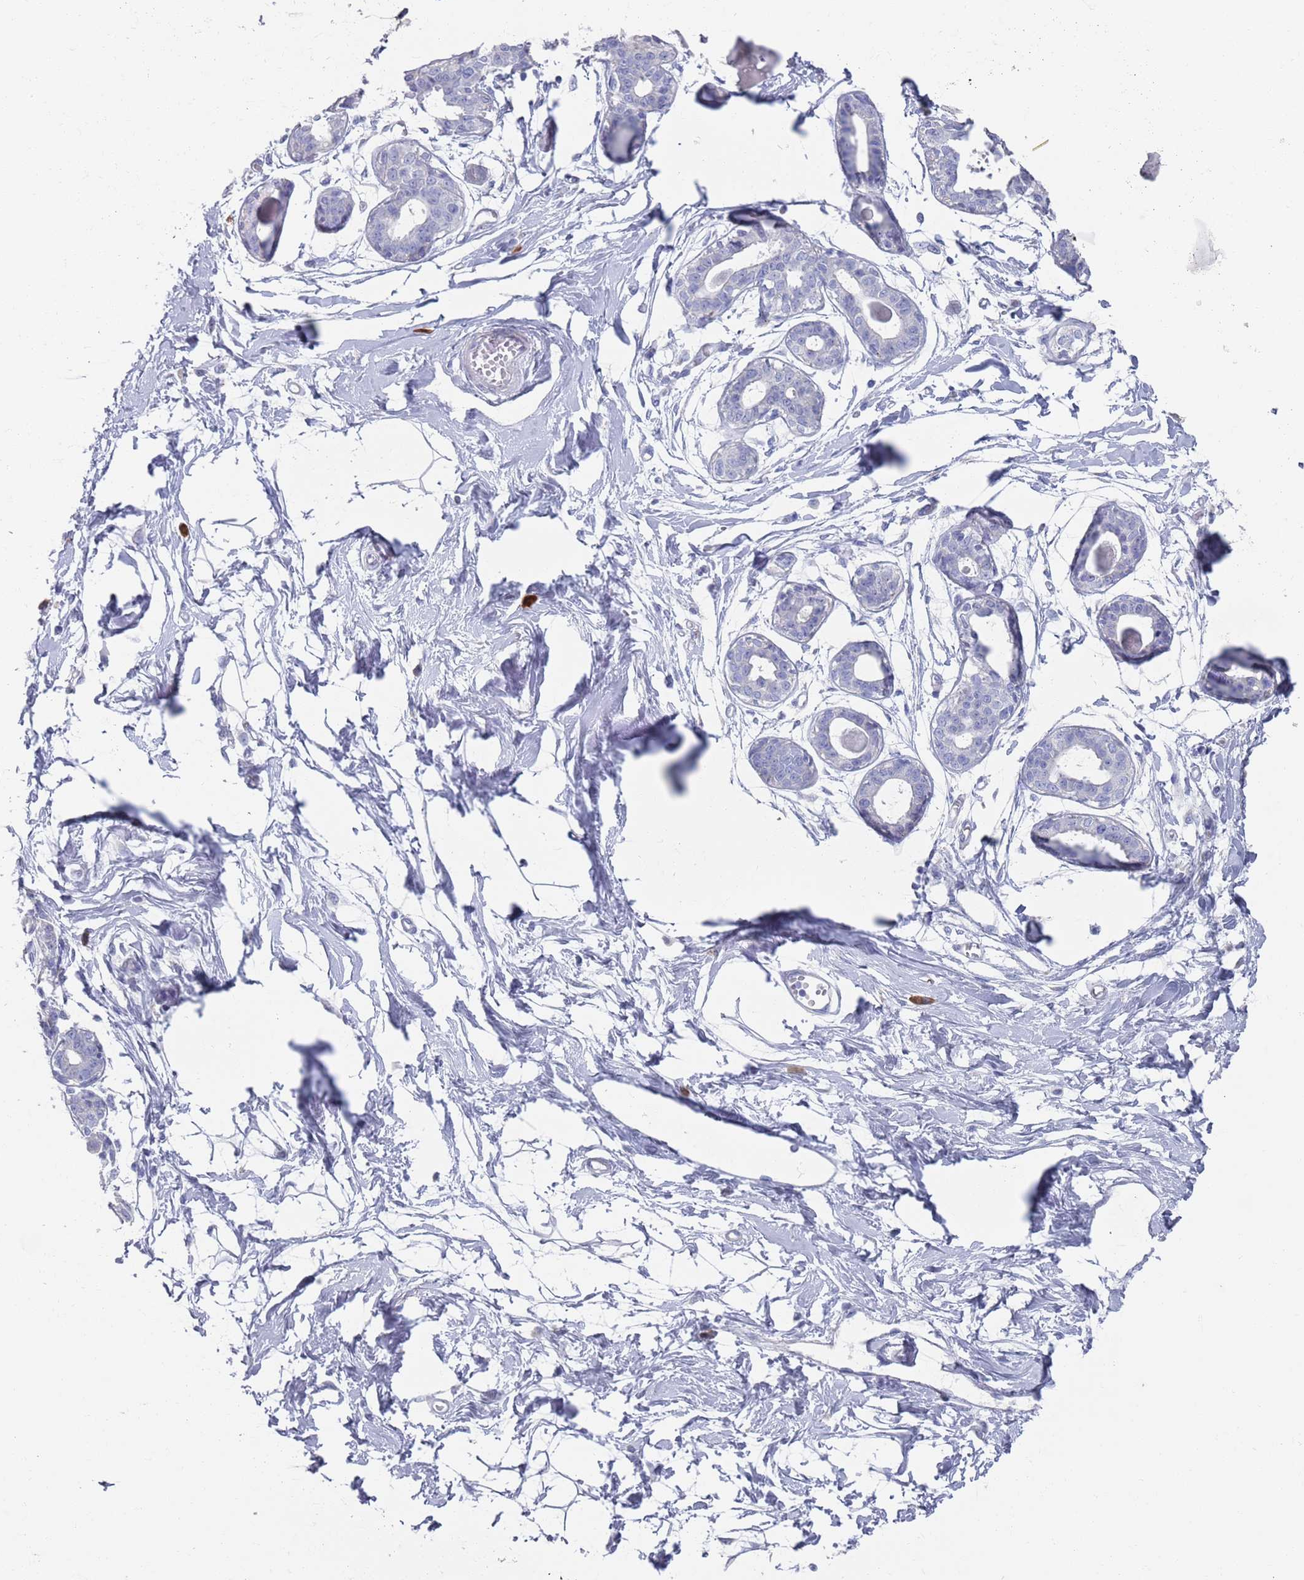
{"staining": {"intensity": "negative", "quantity": "none", "location": "none"}, "tissue": "breast", "cell_type": "Adipocytes", "image_type": "normal", "snomed": [{"axis": "morphology", "description": "Normal tissue, NOS"}, {"axis": "topography", "description": "Breast"}], "caption": "DAB immunohistochemical staining of unremarkable human breast displays no significant expression in adipocytes. (Brightfield microscopy of DAB immunohistochemistry at high magnification).", "gene": "MAT1A", "patient": {"sex": "female", "age": 45}}